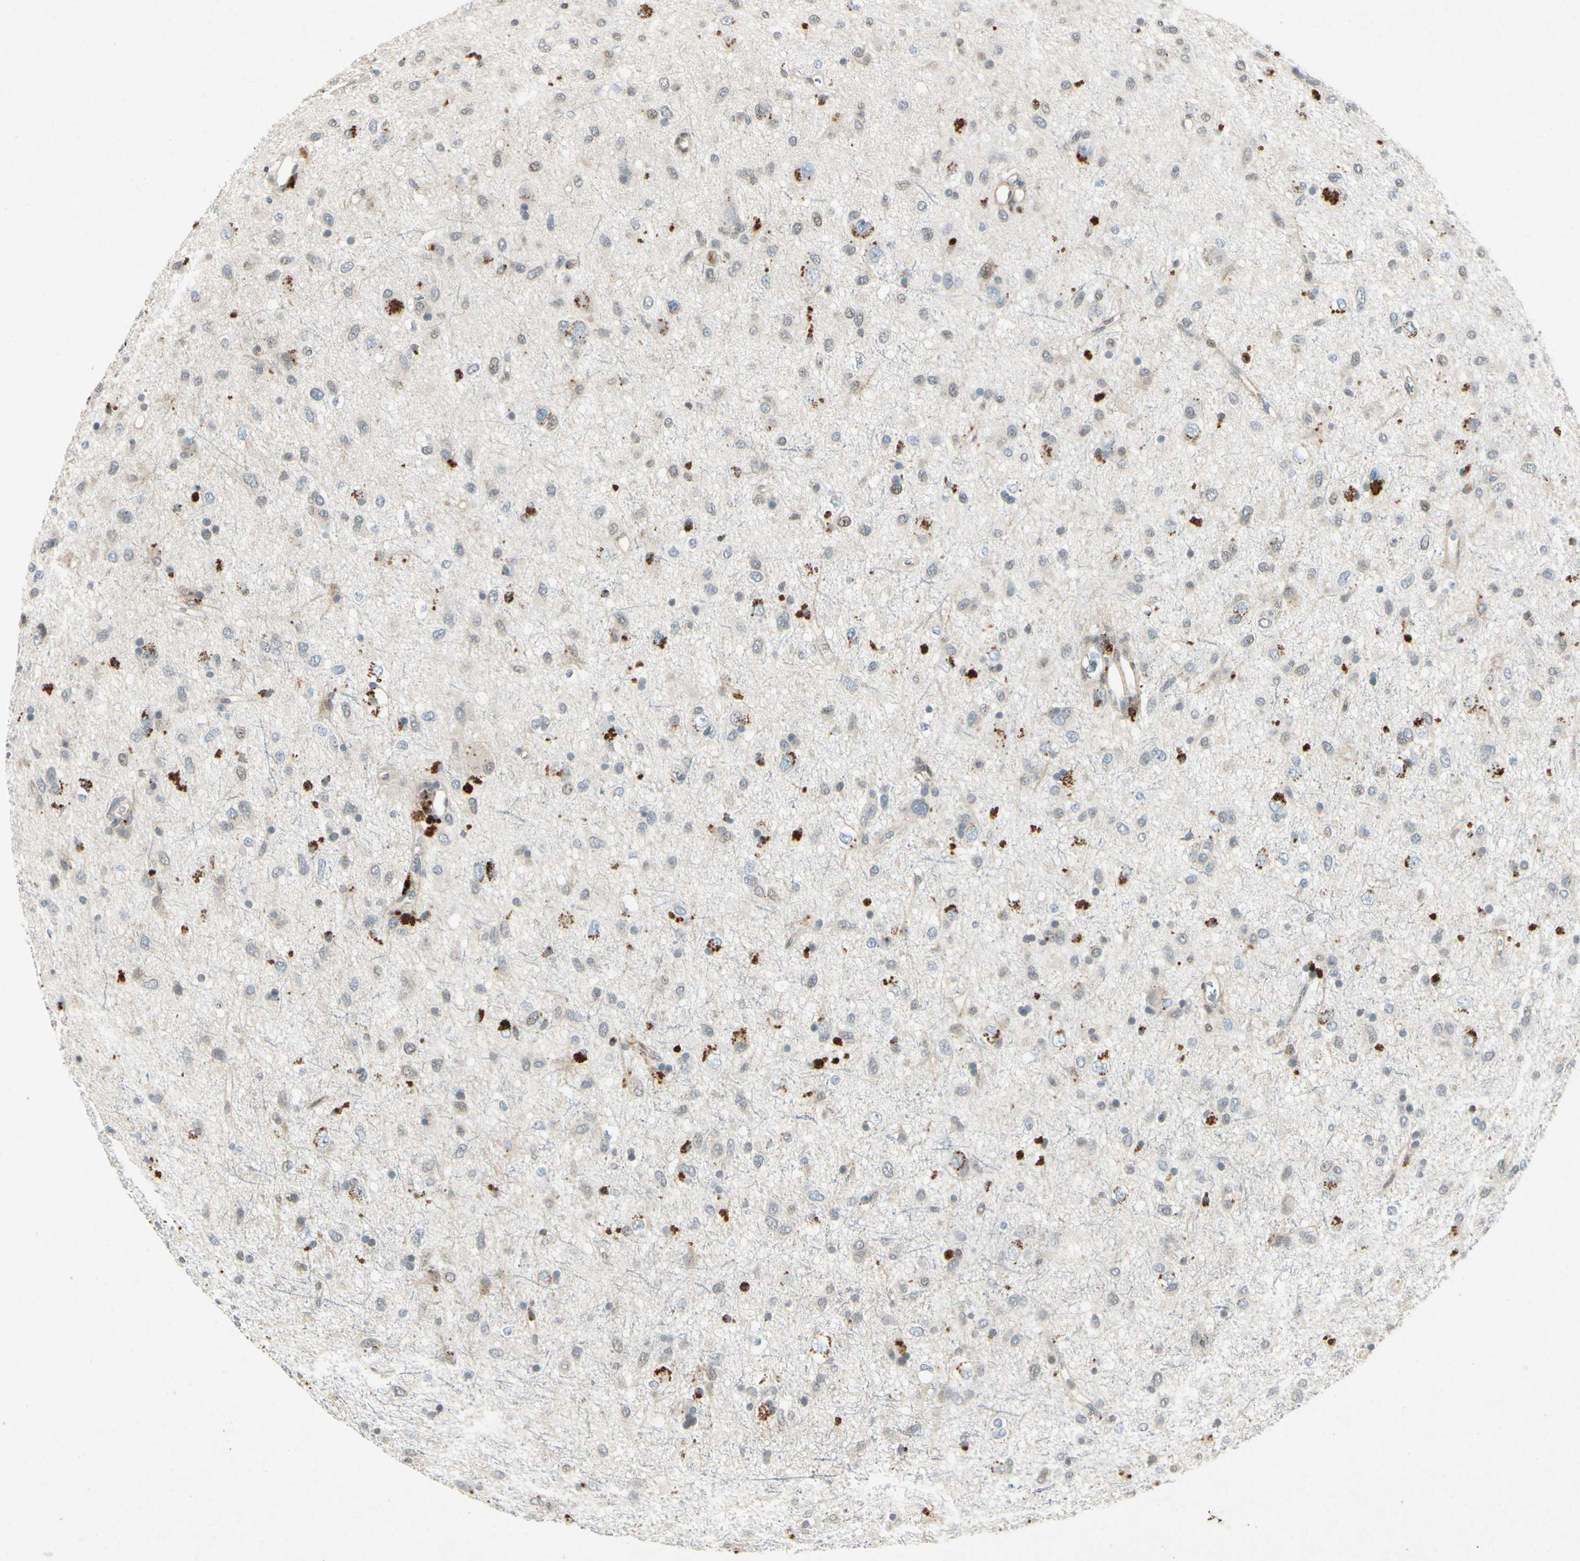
{"staining": {"intensity": "weak", "quantity": "25%-75%", "location": "cytoplasmic/membranous"}, "tissue": "glioma", "cell_type": "Tumor cells", "image_type": "cancer", "snomed": [{"axis": "morphology", "description": "Glioma, malignant, Low grade"}, {"axis": "topography", "description": "Brain"}], "caption": "Protein expression analysis of human malignant low-grade glioma reveals weak cytoplasmic/membranous positivity in approximately 25%-75% of tumor cells.", "gene": "HSPA1B", "patient": {"sex": "male", "age": 77}}